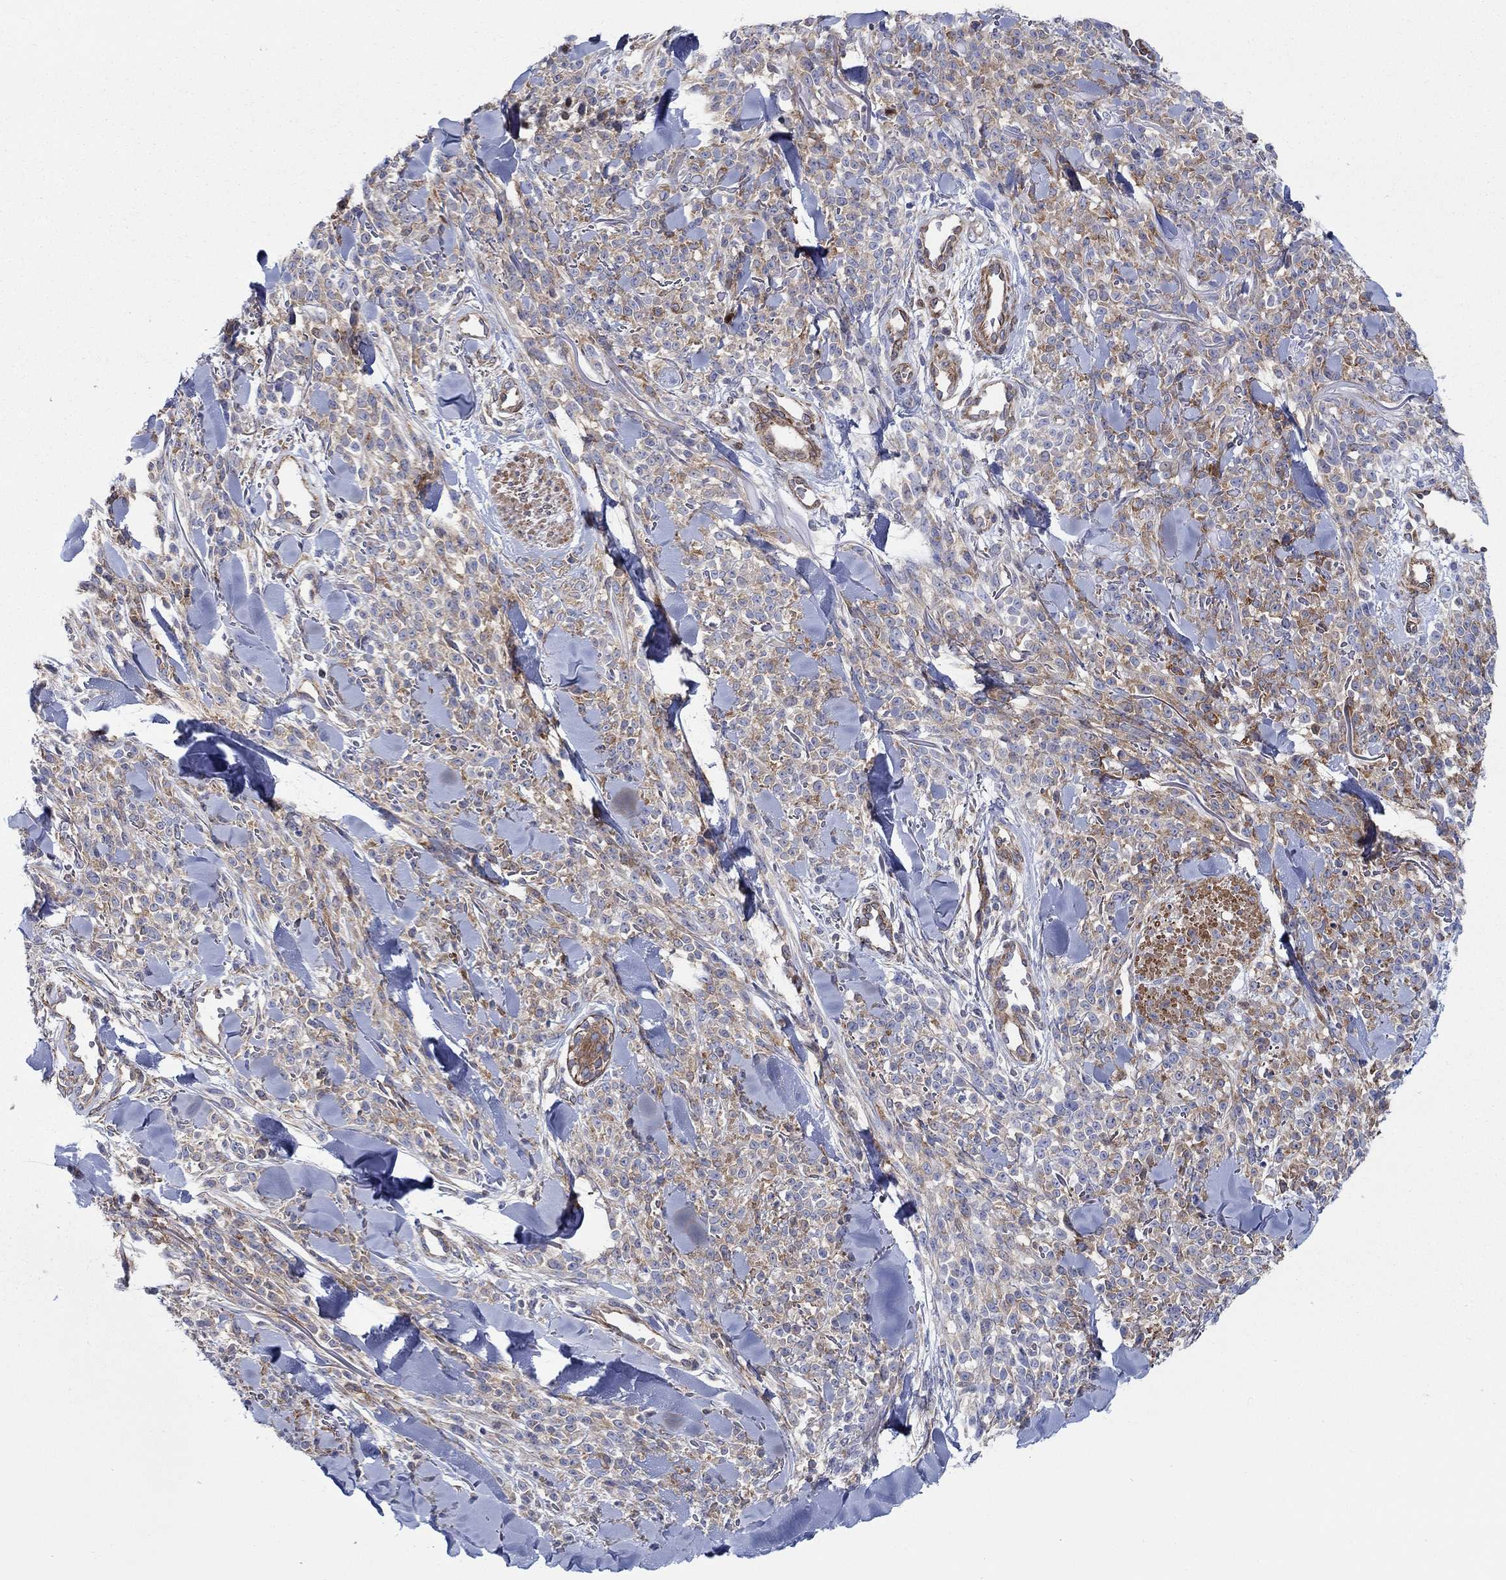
{"staining": {"intensity": "moderate", "quantity": "25%-75%", "location": "cytoplasmic/membranous"}, "tissue": "melanoma", "cell_type": "Tumor cells", "image_type": "cancer", "snomed": [{"axis": "morphology", "description": "Malignant melanoma, NOS"}, {"axis": "topography", "description": "Skin"}, {"axis": "topography", "description": "Skin of trunk"}], "caption": "IHC of melanoma reveals medium levels of moderate cytoplasmic/membranous staining in approximately 25%-75% of tumor cells.", "gene": "FMN1", "patient": {"sex": "male", "age": 74}}